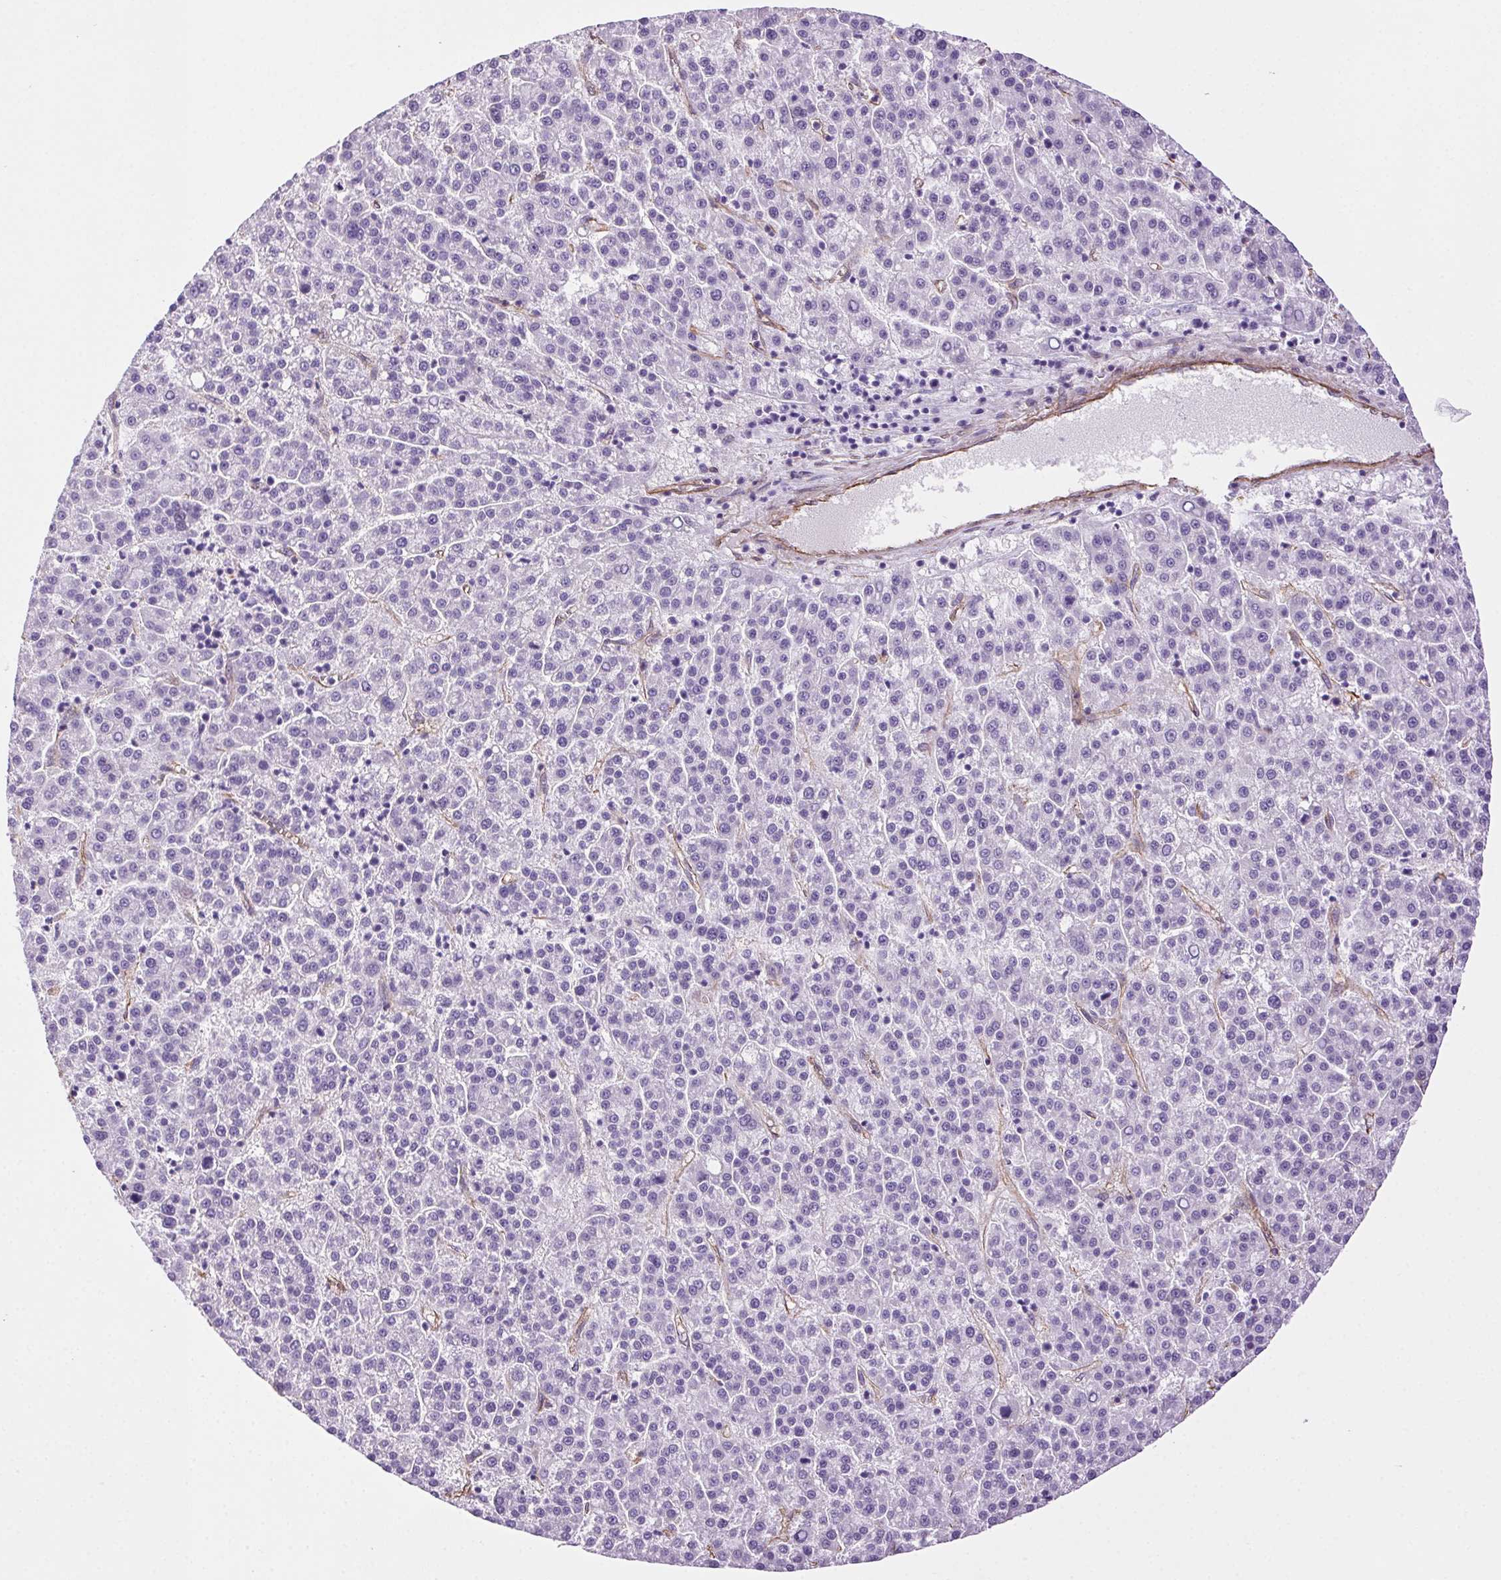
{"staining": {"intensity": "negative", "quantity": "none", "location": "none"}, "tissue": "liver cancer", "cell_type": "Tumor cells", "image_type": "cancer", "snomed": [{"axis": "morphology", "description": "Carcinoma, Hepatocellular, NOS"}, {"axis": "topography", "description": "Liver"}], "caption": "This is a micrograph of IHC staining of liver cancer (hepatocellular carcinoma), which shows no staining in tumor cells.", "gene": "SHCBP1L", "patient": {"sex": "female", "age": 58}}